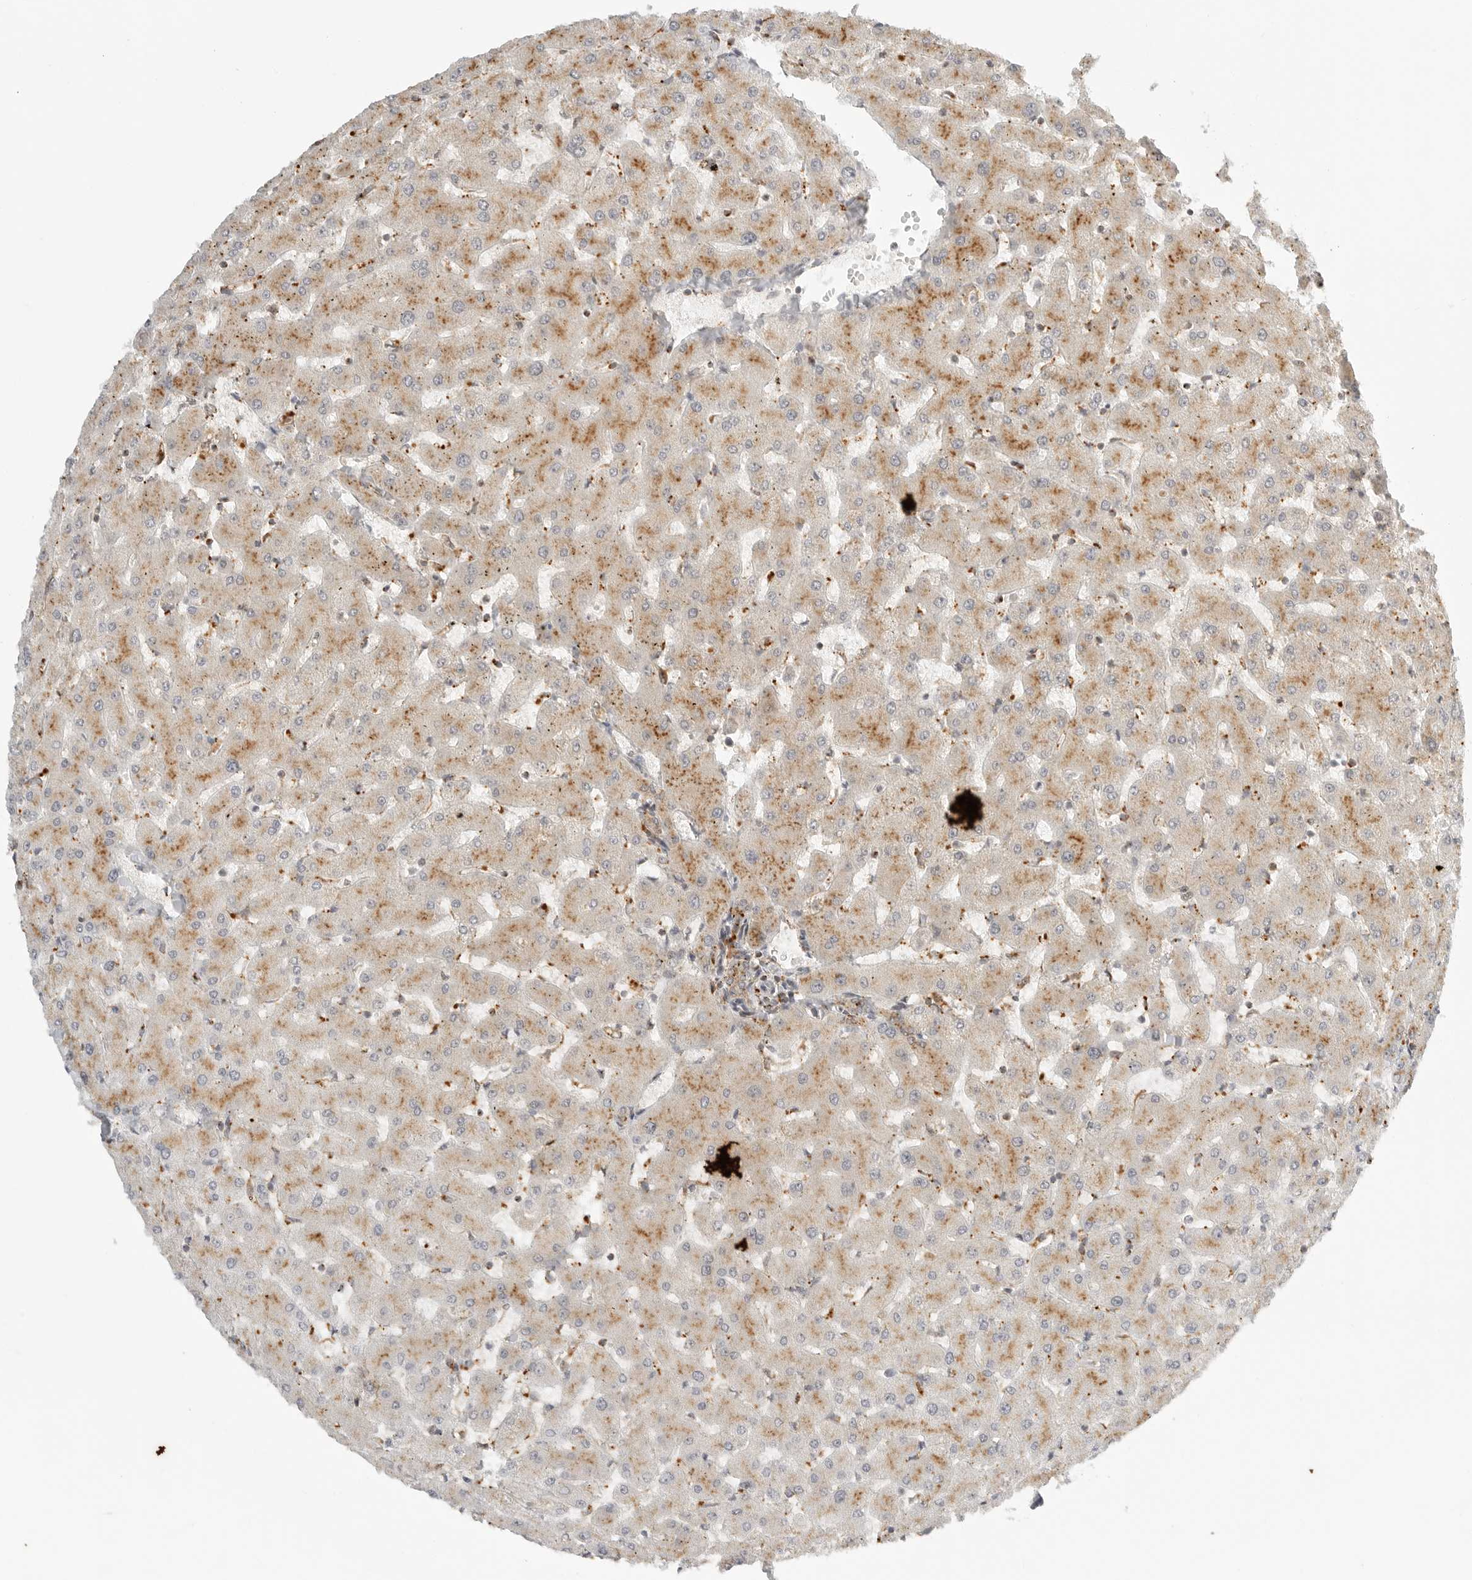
{"staining": {"intensity": "moderate", "quantity": ">75%", "location": "cytoplasmic/membranous"}, "tissue": "liver", "cell_type": "Cholangiocytes", "image_type": "normal", "snomed": [{"axis": "morphology", "description": "Normal tissue, NOS"}, {"axis": "topography", "description": "Liver"}], "caption": "This photomicrograph demonstrates benign liver stained with IHC to label a protein in brown. The cytoplasmic/membranous of cholangiocytes show moderate positivity for the protein. Nuclei are counter-stained blue.", "gene": "IDUA", "patient": {"sex": "female", "age": 63}}